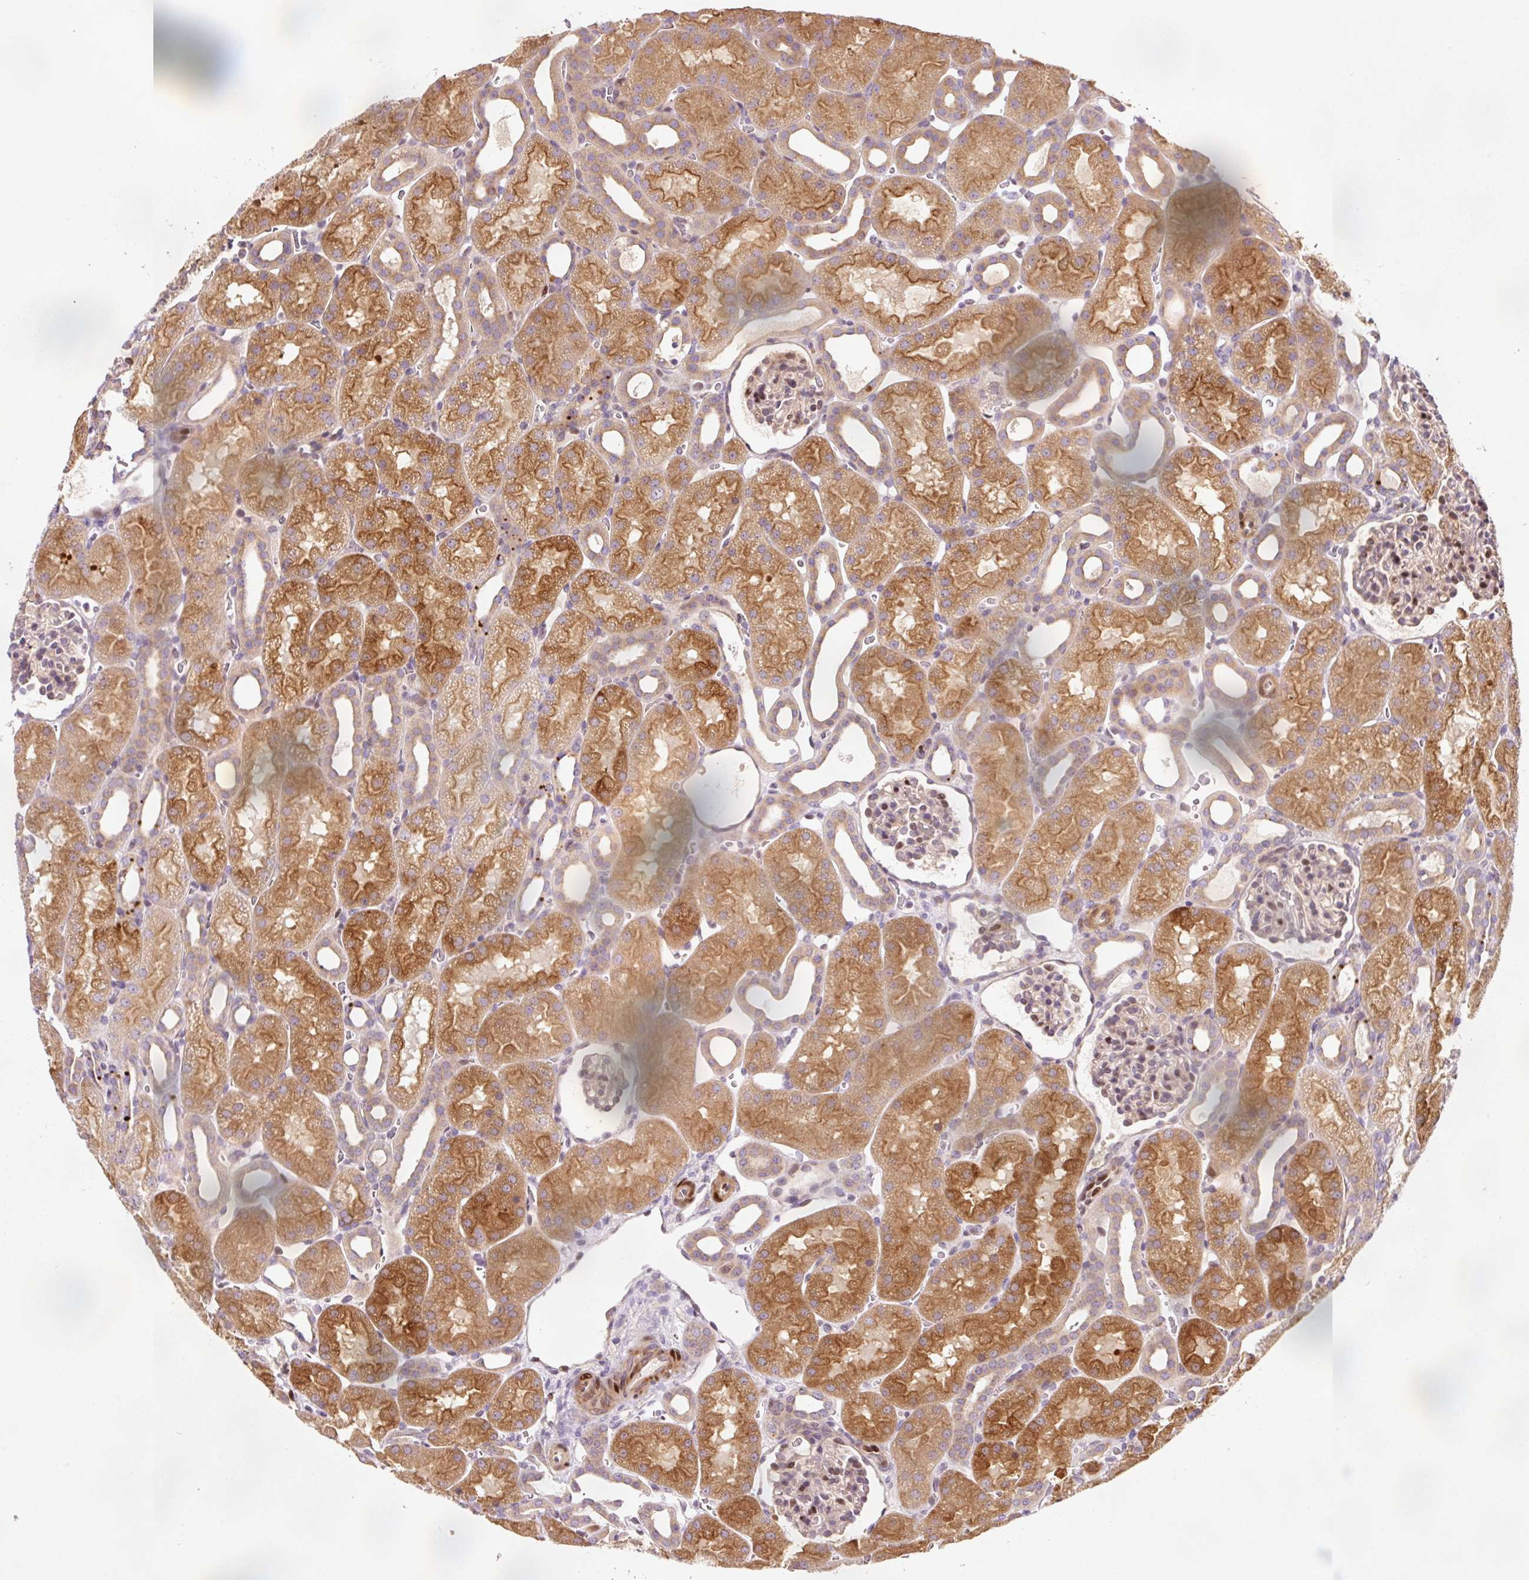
{"staining": {"intensity": "moderate", "quantity": "<25%", "location": "nuclear"}, "tissue": "kidney", "cell_type": "Cells in glomeruli", "image_type": "normal", "snomed": [{"axis": "morphology", "description": "Normal tissue, NOS"}, {"axis": "topography", "description": "Kidney"}], "caption": "A photomicrograph of kidney stained for a protein shows moderate nuclear brown staining in cells in glomeruli. (DAB (3,3'-diaminobenzidine) = brown stain, brightfield microscopy at high magnification).", "gene": "NAPA", "patient": {"sex": "male", "age": 2}}